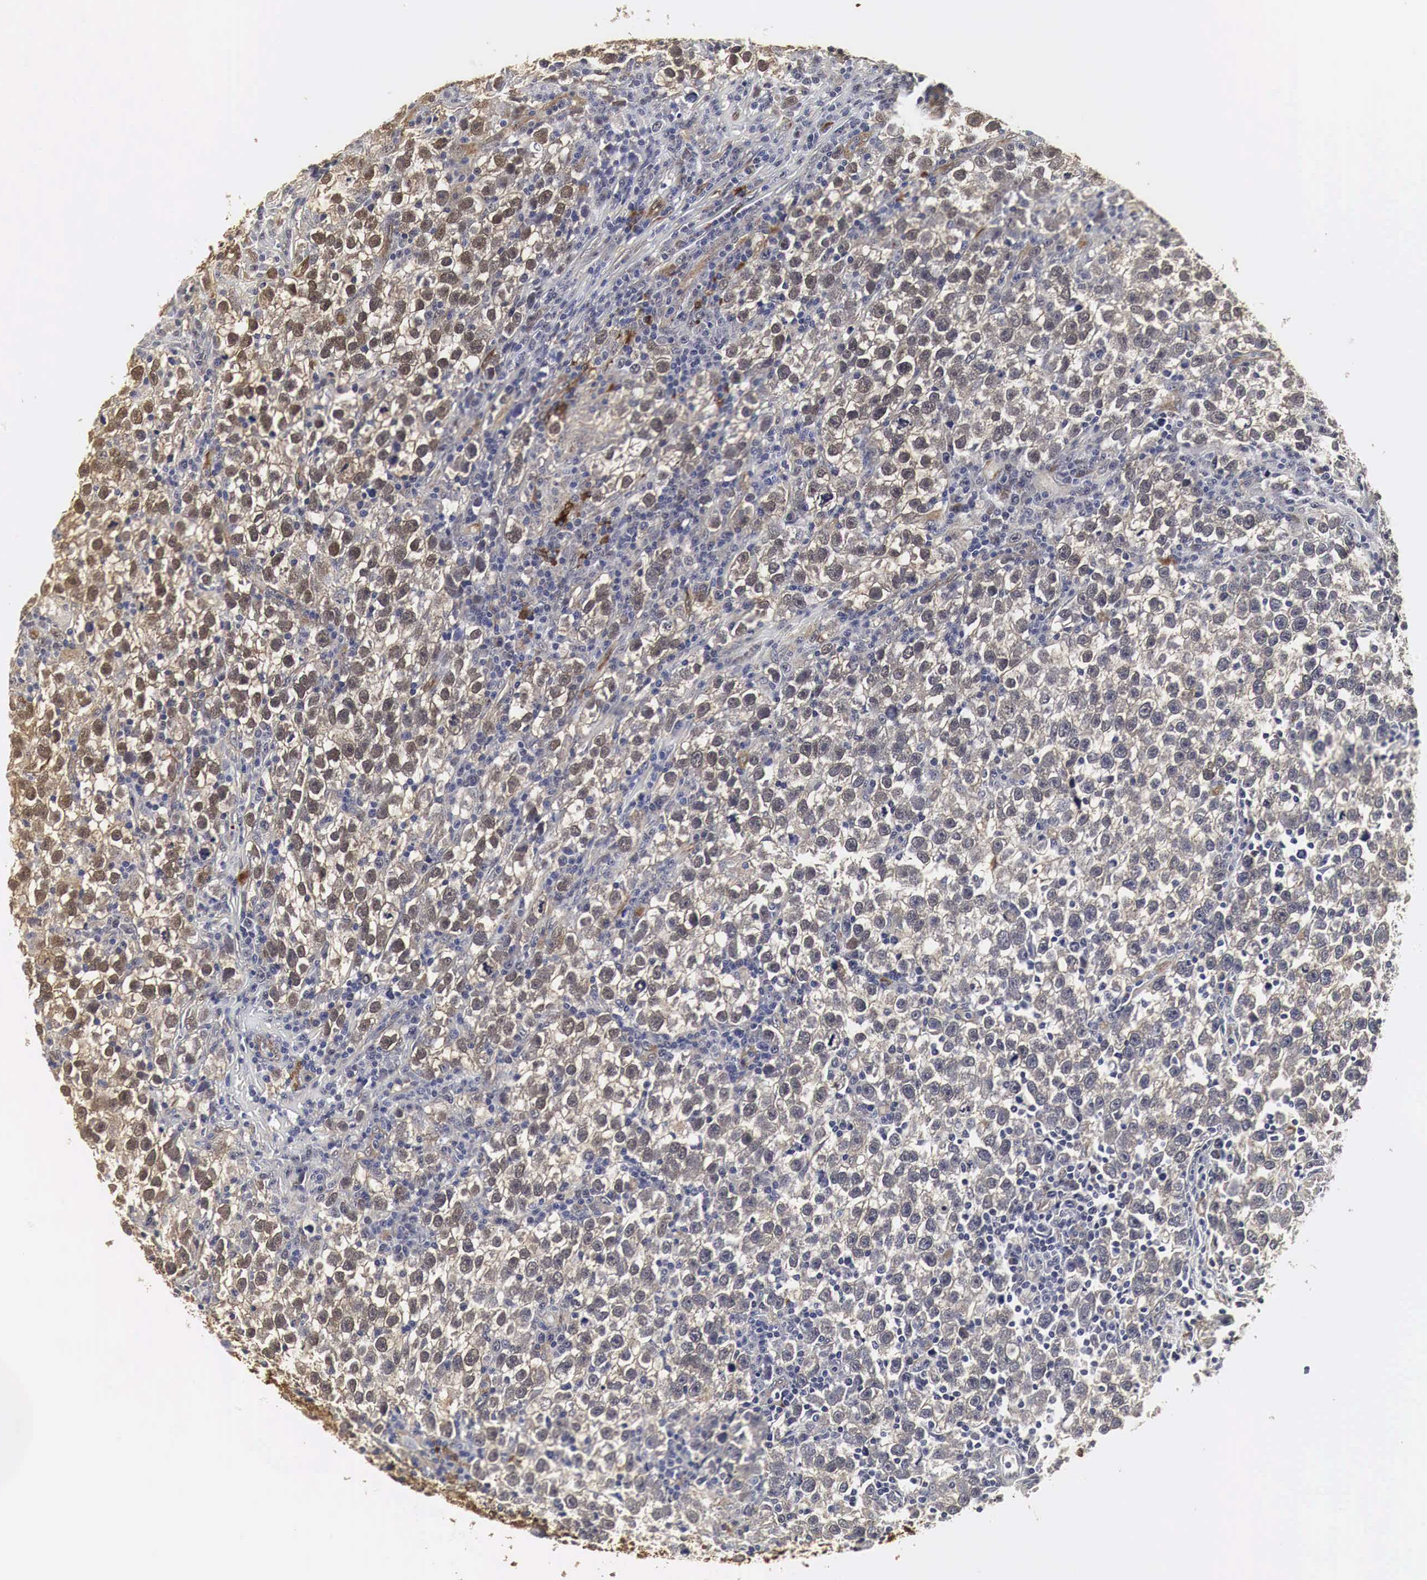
{"staining": {"intensity": "weak", "quantity": "25%-75%", "location": "cytoplasmic/membranous,nuclear"}, "tissue": "testis cancer", "cell_type": "Tumor cells", "image_type": "cancer", "snomed": [{"axis": "morphology", "description": "Seminoma, NOS"}, {"axis": "topography", "description": "Testis"}], "caption": "Tumor cells display low levels of weak cytoplasmic/membranous and nuclear expression in approximately 25%-75% of cells in seminoma (testis).", "gene": "SPIN1", "patient": {"sex": "male", "age": 43}}